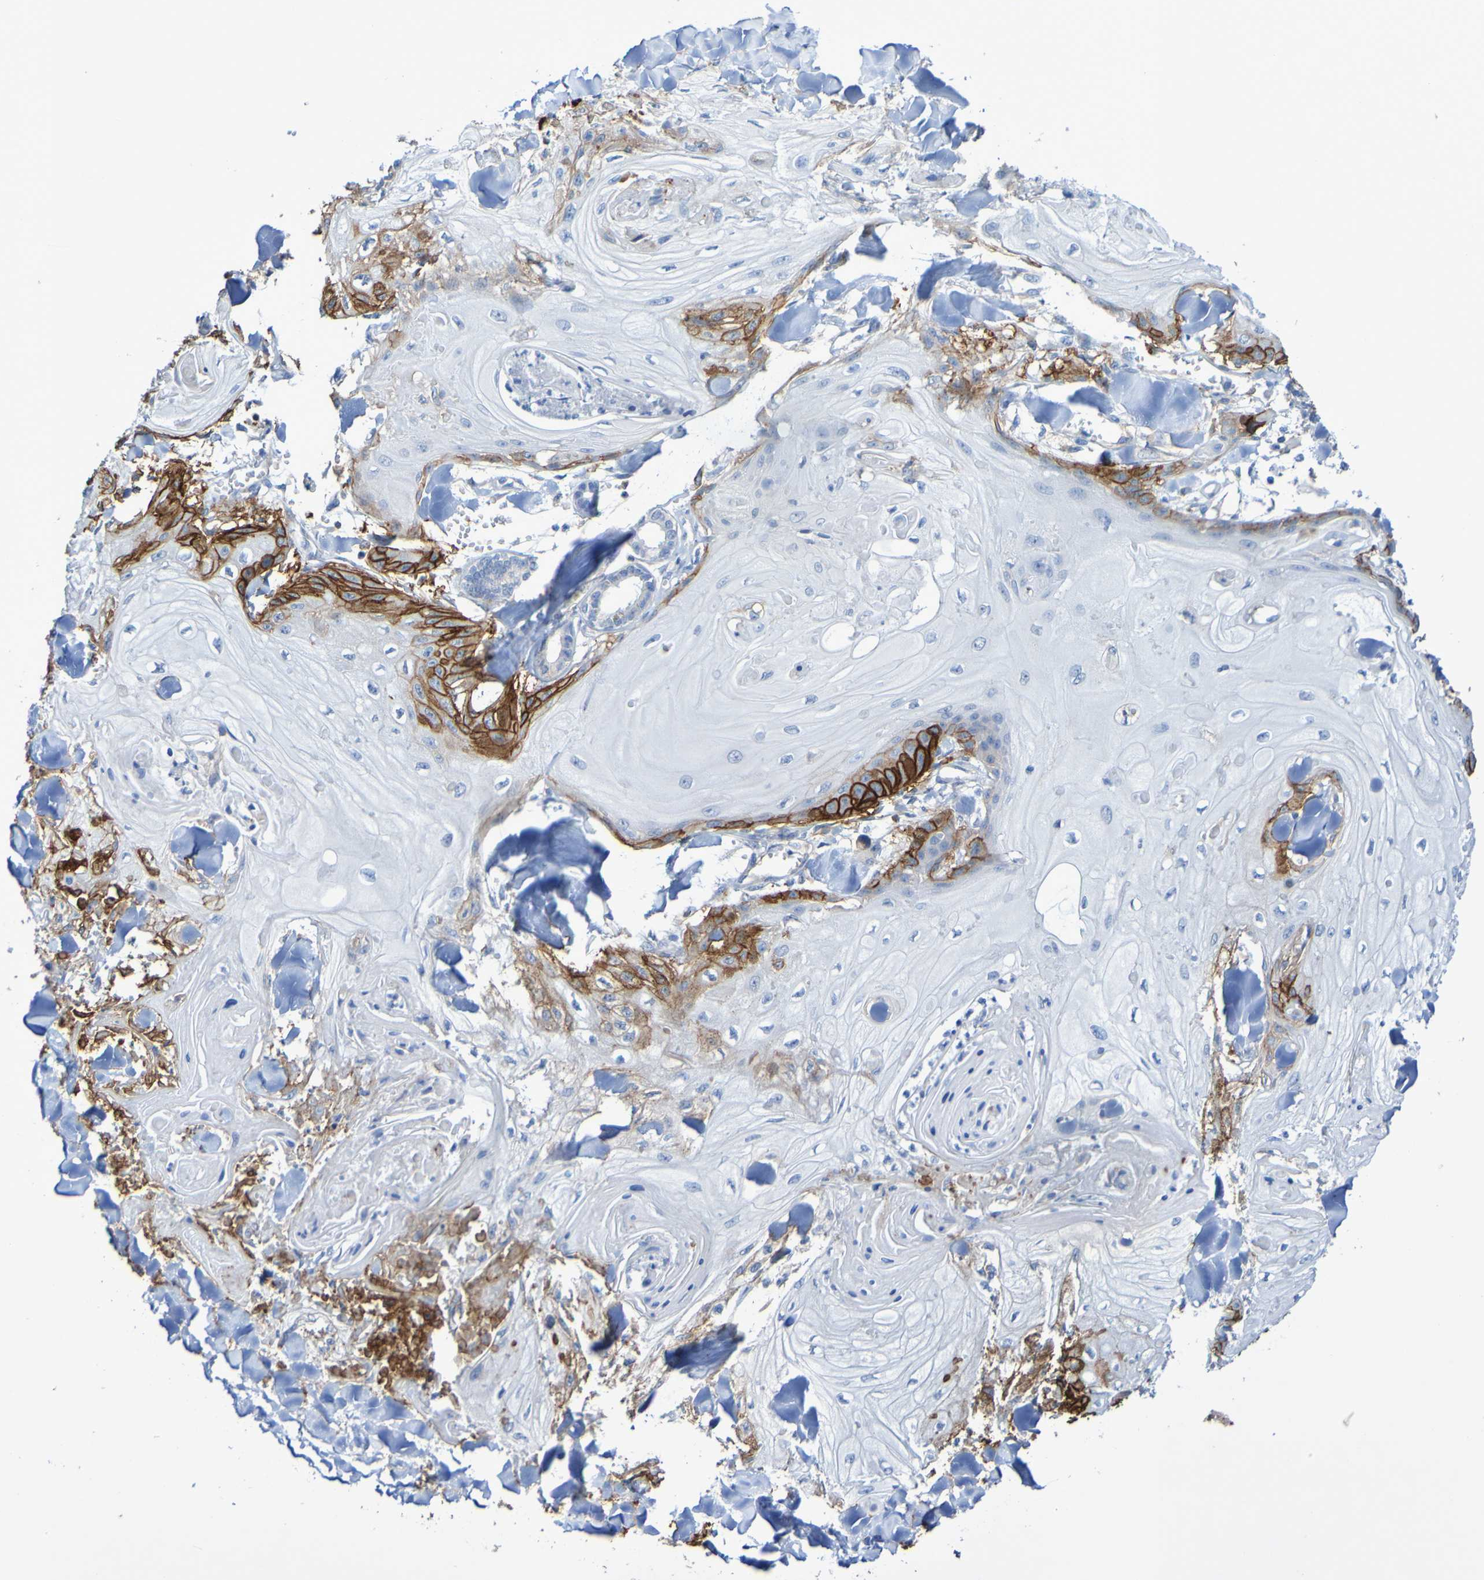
{"staining": {"intensity": "strong", "quantity": "25%-75%", "location": "cytoplasmic/membranous"}, "tissue": "skin cancer", "cell_type": "Tumor cells", "image_type": "cancer", "snomed": [{"axis": "morphology", "description": "Squamous cell carcinoma, NOS"}, {"axis": "topography", "description": "Skin"}], "caption": "Skin squamous cell carcinoma stained with a brown dye exhibits strong cytoplasmic/membranous positive staining in approximately 25%-75% of tumor cells.", "gene": "SLC3A2", "patient": {"sex": "male", "age": 74}}